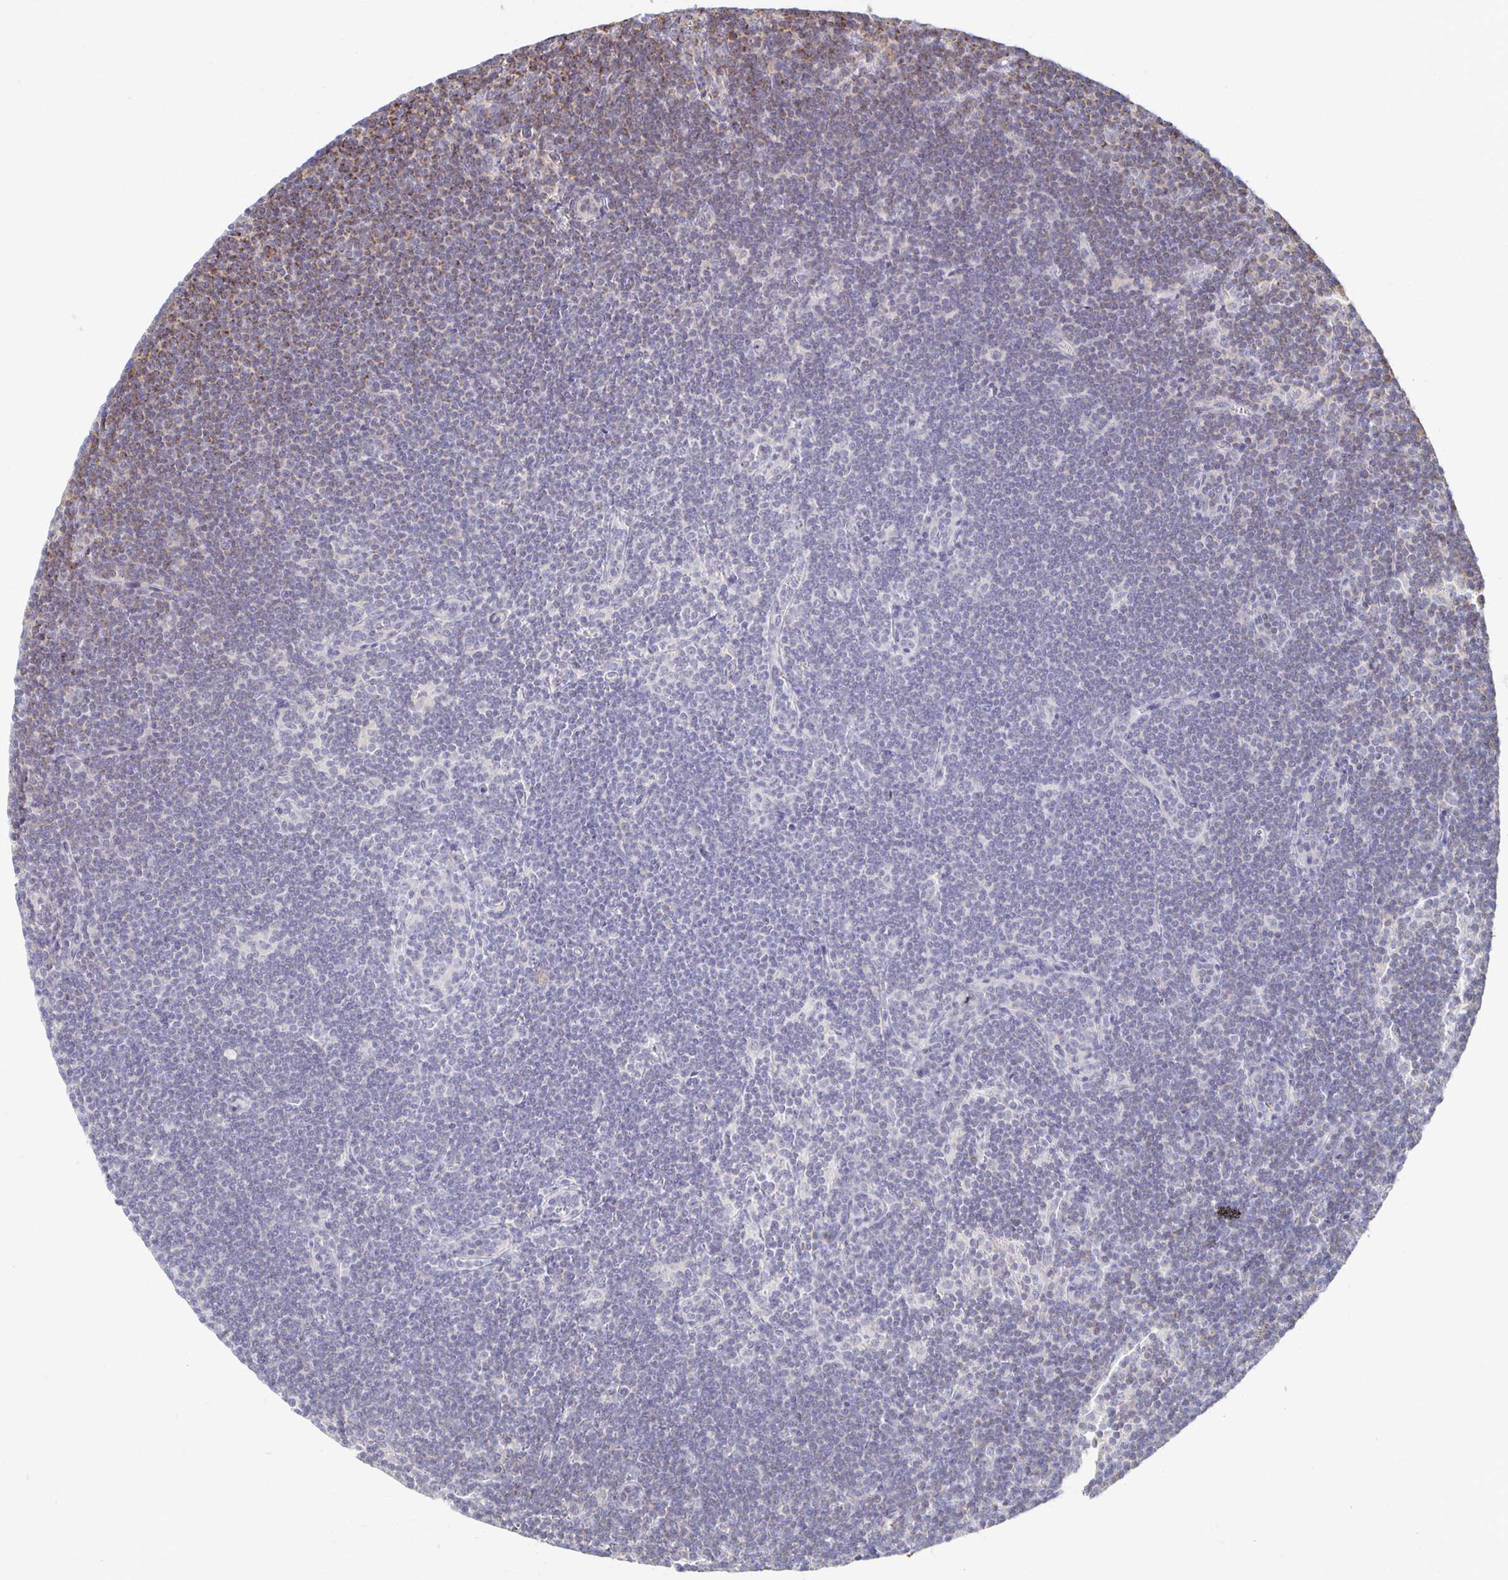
{"staining": {"intensity": "weak", "quantity": "<25%", "location": "cytoplasmic/membranous"}, "tissue": "lymphoma", "cell_type": "Tumor cells", "image_type": "cancer", "snomed": [{"axis": "morphology", "description": "Malignant lymphoma, non-Hodgkin's type, Low grade"}, {"axis": "topography", "description": "Lymph node"}], "caption": "This is an IHC image of low-grade malignant lymphoma, non-Hodgkin's type. There is no positivity in tumor cells.", "gene": "NKX2-8", "patient": {"sex": "female", "age": 73}}